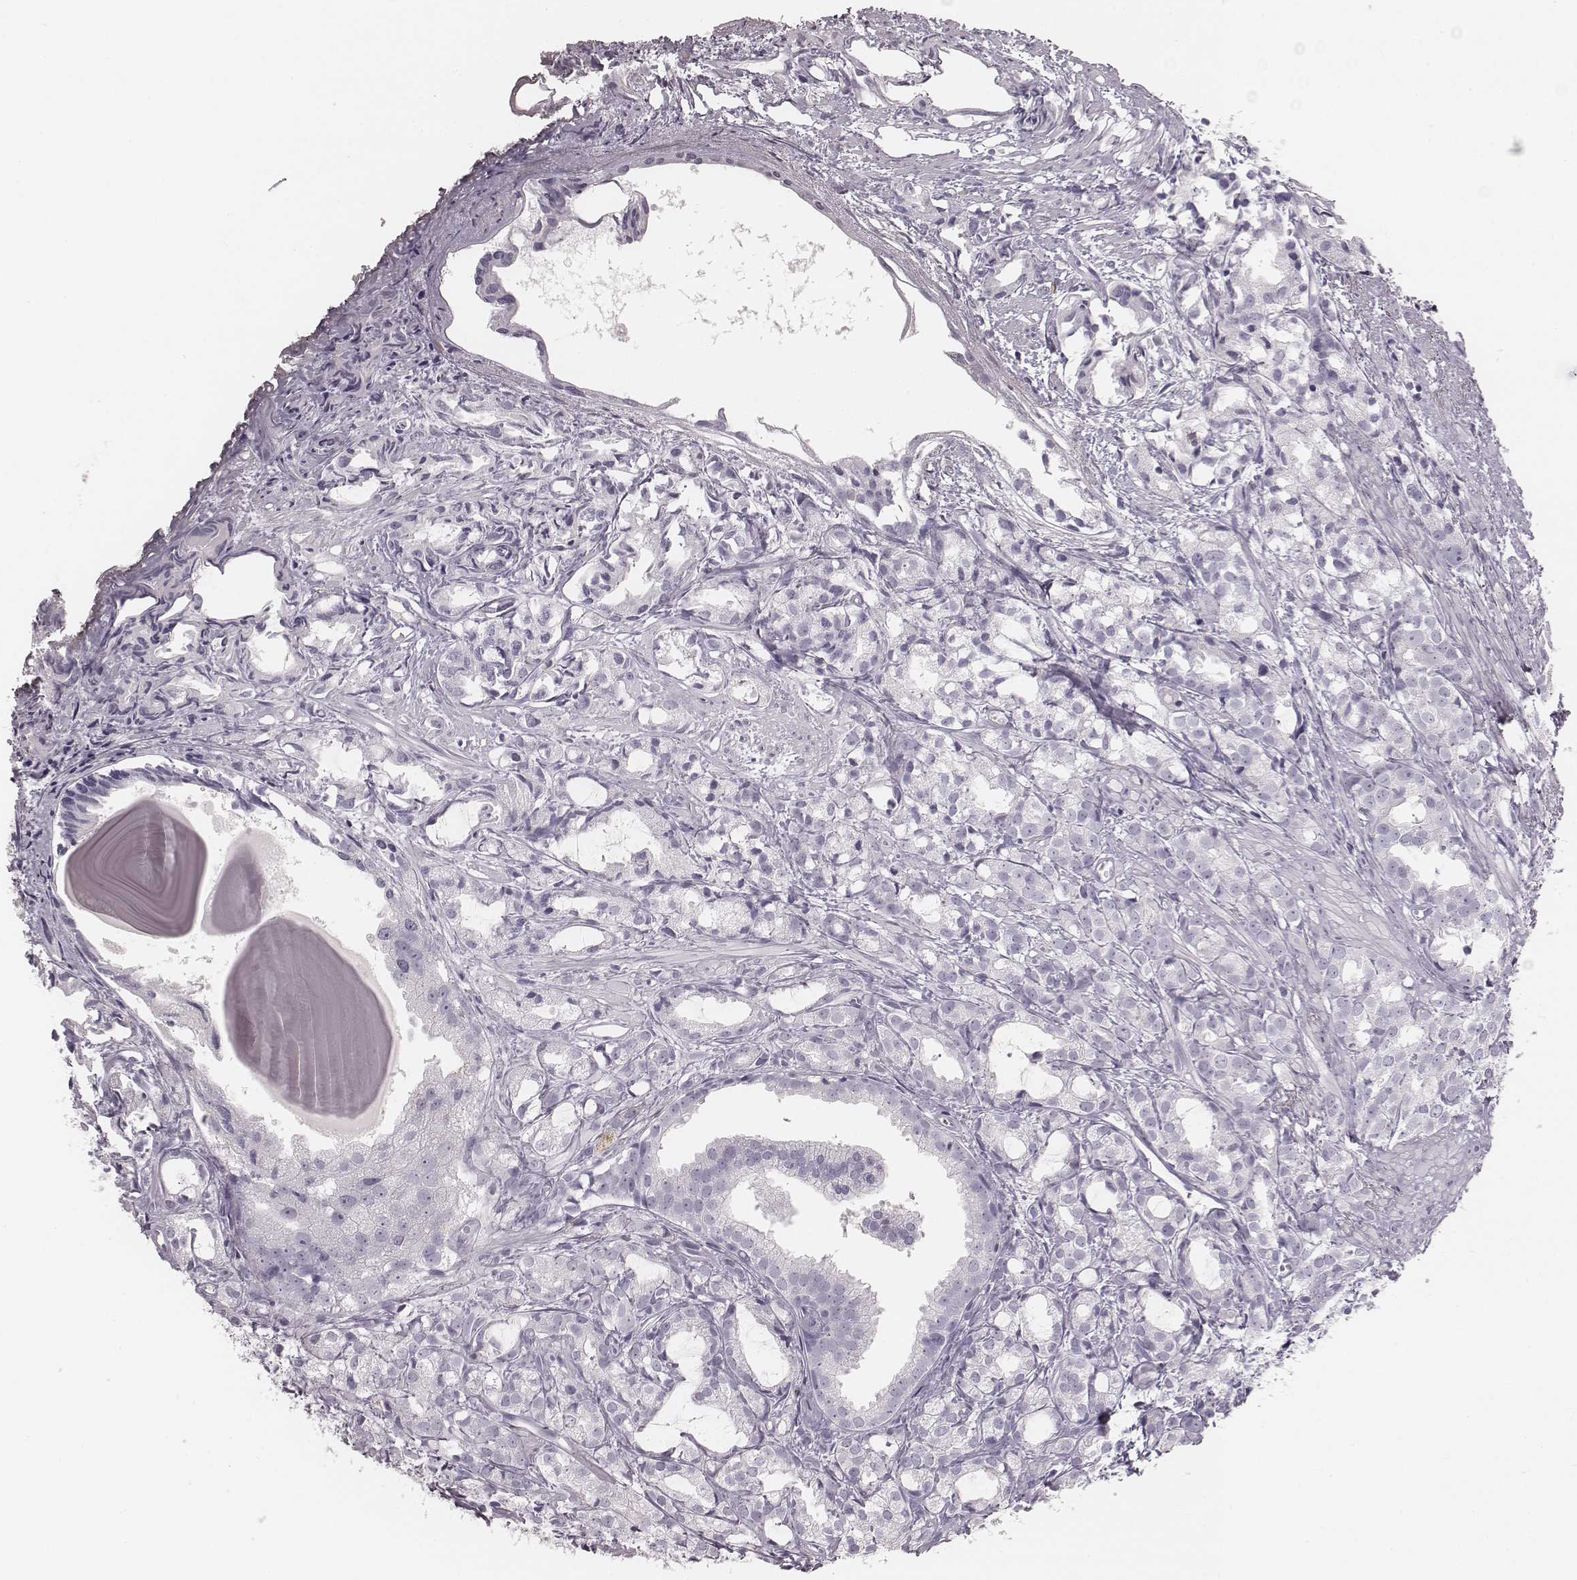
{"staining": {"intensity": "negative", "quantity": "none", "location": "none"}, "tissue": "prostate cancer", "cell_type": "Tumor cells", "image_type": "cancer", "snomed": [{"axis": "morphology", "description": "Adenocarcinoma, High grade"}, {"axis": "topography", "description": "Prostate"}], "caption": "DAB immunohistochemical staining of human adenocarcinoma (high-grade) (prostate) displays no significant expression in tumor cells. (DAB (3,3'-diaminobenzidine) immunohistochemistry (IHC) visualized using brightfield microscopy, high magnification).", "gene": "ZNF365", "patient": {"sex": "male", "age": 79}}